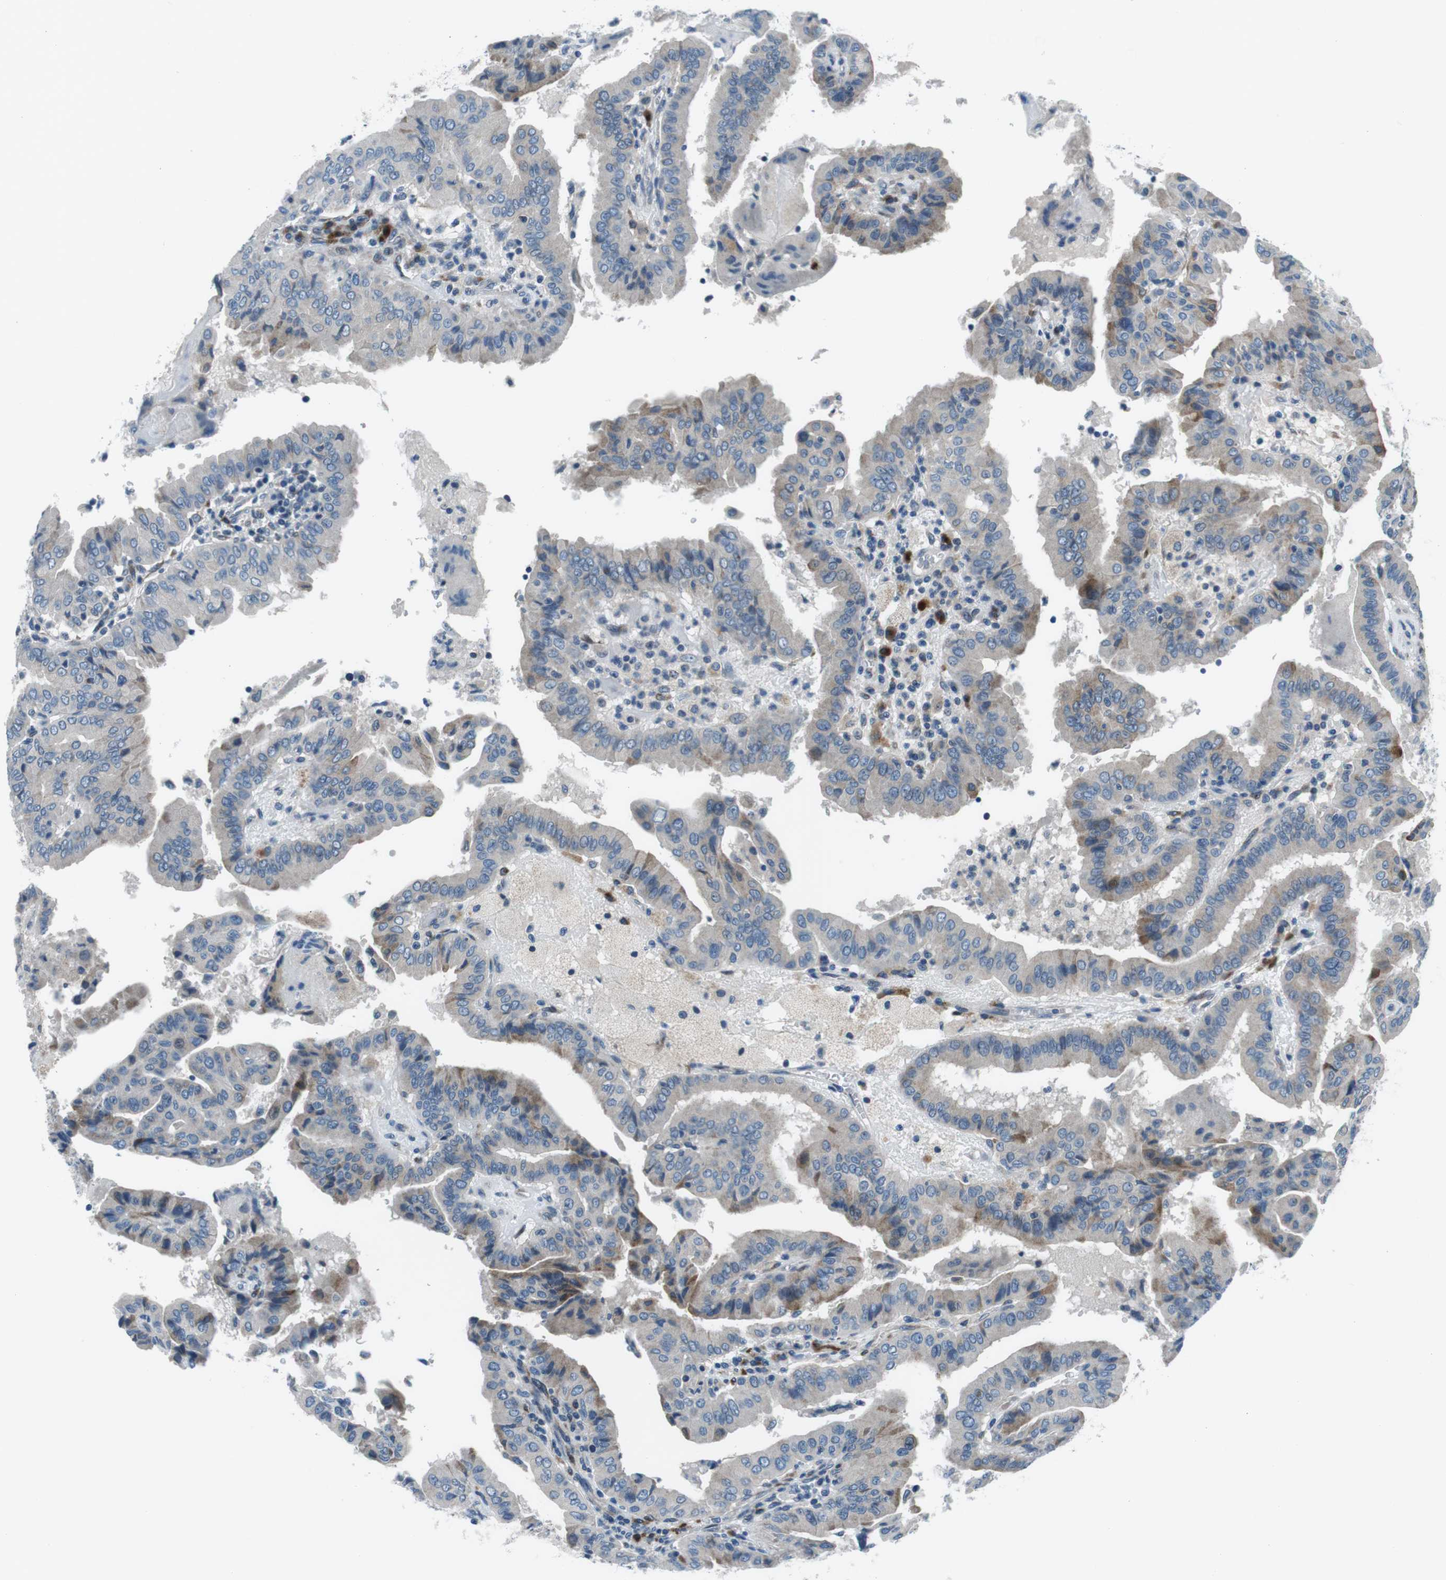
{"staining": {"intensity": "moderate", "quantity": "<25%", "location": "cytoplasmic/membranous"}, "tissue": "thyroid cancer", "cell_type": "Tumor cells", "image_type": "cancer", "snomed": [{"axis": "morphology", "description": "Papillary adenocarcinoma, NOS"}, {"axis": "topography", "description": "Thyroid gland"}], "caption": "Immunohistochemistry (IHC) histopathology image of human thyroid papillary adenocarcinoma stained for a protein (brown), which reveals low levels of moderate cytoplasmic/membranous expression in approximately <25% of tumor cells.", "gene": "NUCB2", "patient": {"sex": "male", "age": 33}}